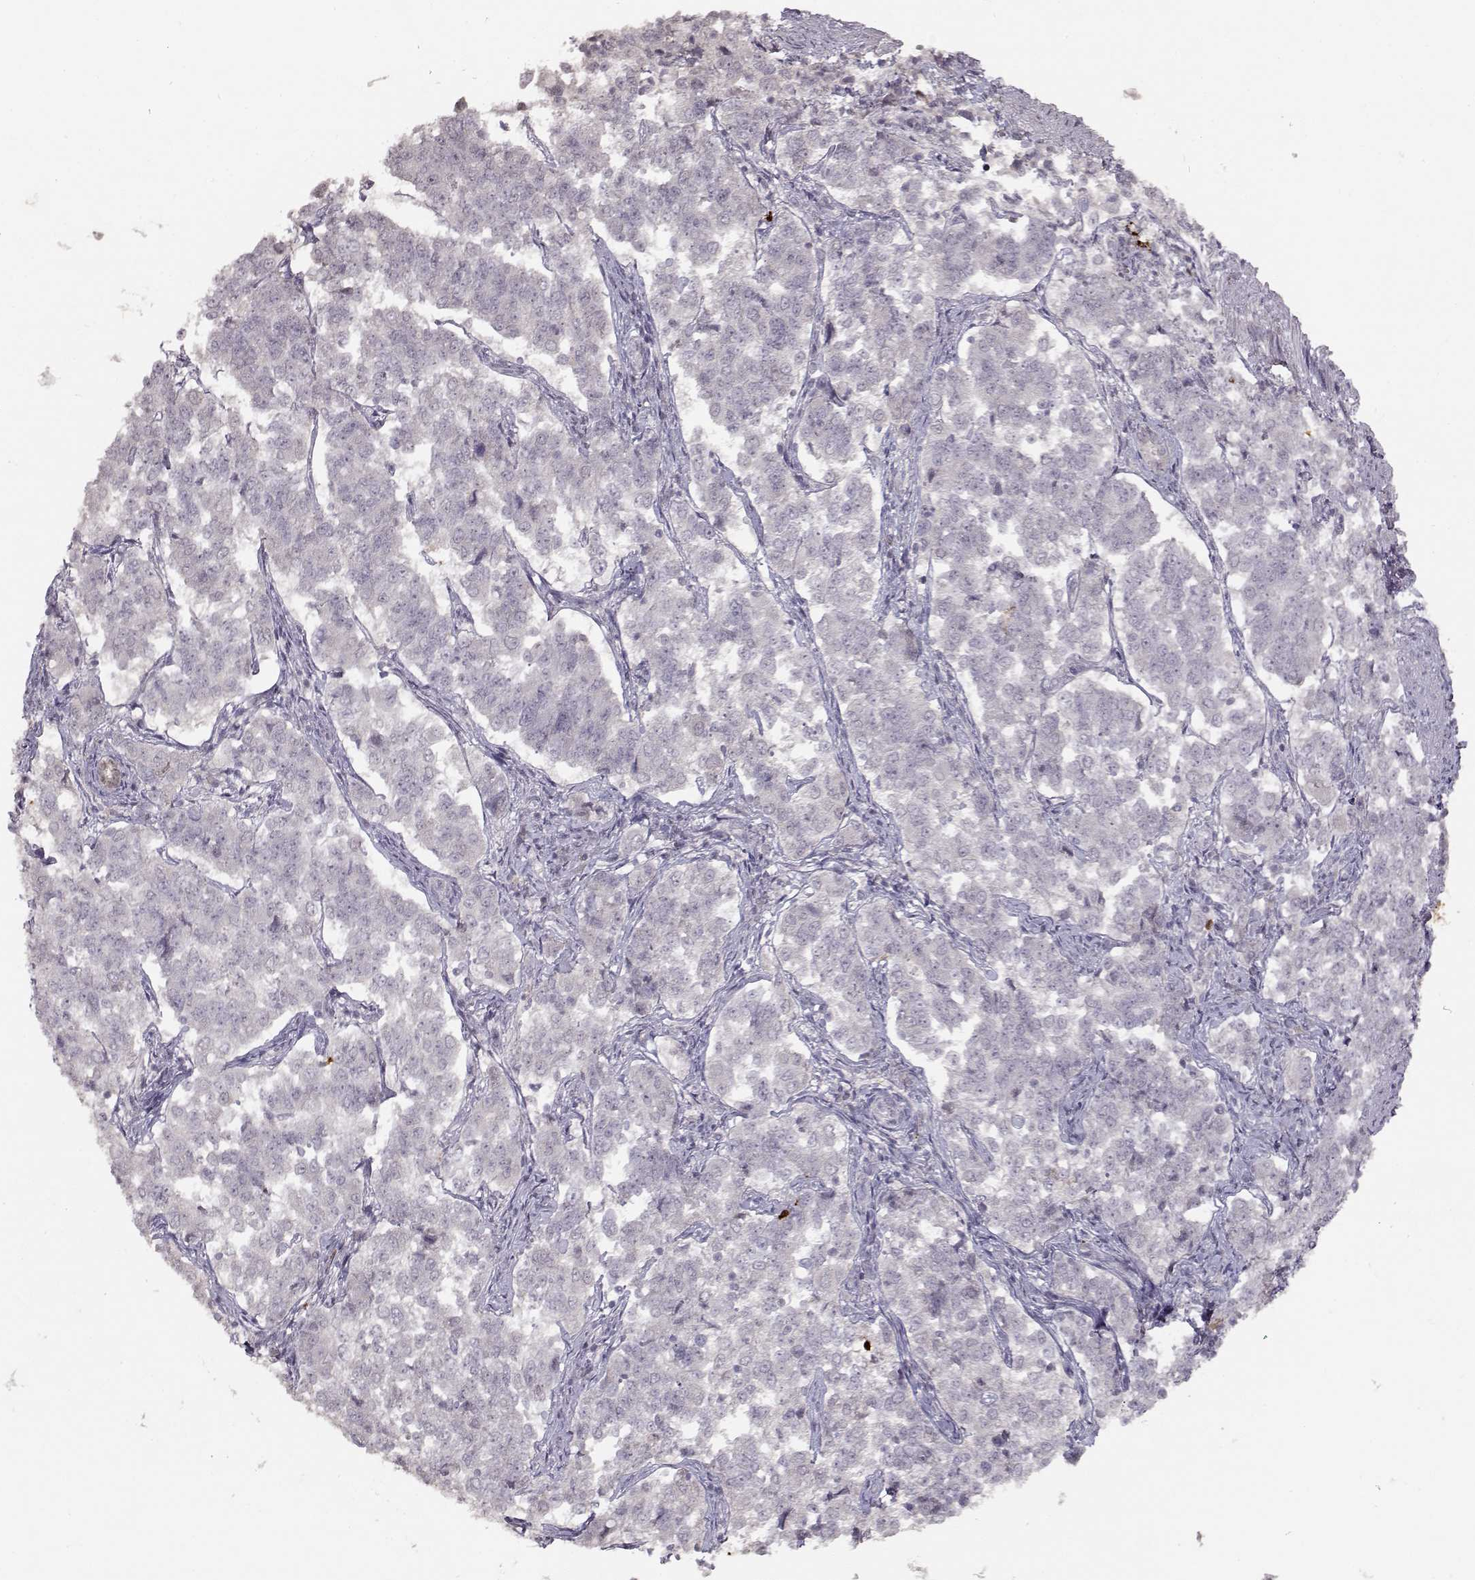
{"staining": {"intensity": "negative", "quantity": "none", "location": "none"}, "tissue": "endometrial cancer", "cell_type": "Tumor cells", "image_type": "cancer", "snomed": [{"axis": "morphology", "description": "Adenocarcinoma, NOS"}, {"axis": "topography", "description": "Endometrium"}], "caption": "This is a histopathology image of immunohistochemistry (IHC) staining of endometrial cancer (adenocarcinoma), which shows no staining in tumor cells. (IHC, brightfield microscopy, high magnification).", "gene": "S100B", "patient": {"sex": "female", "age": 43}}